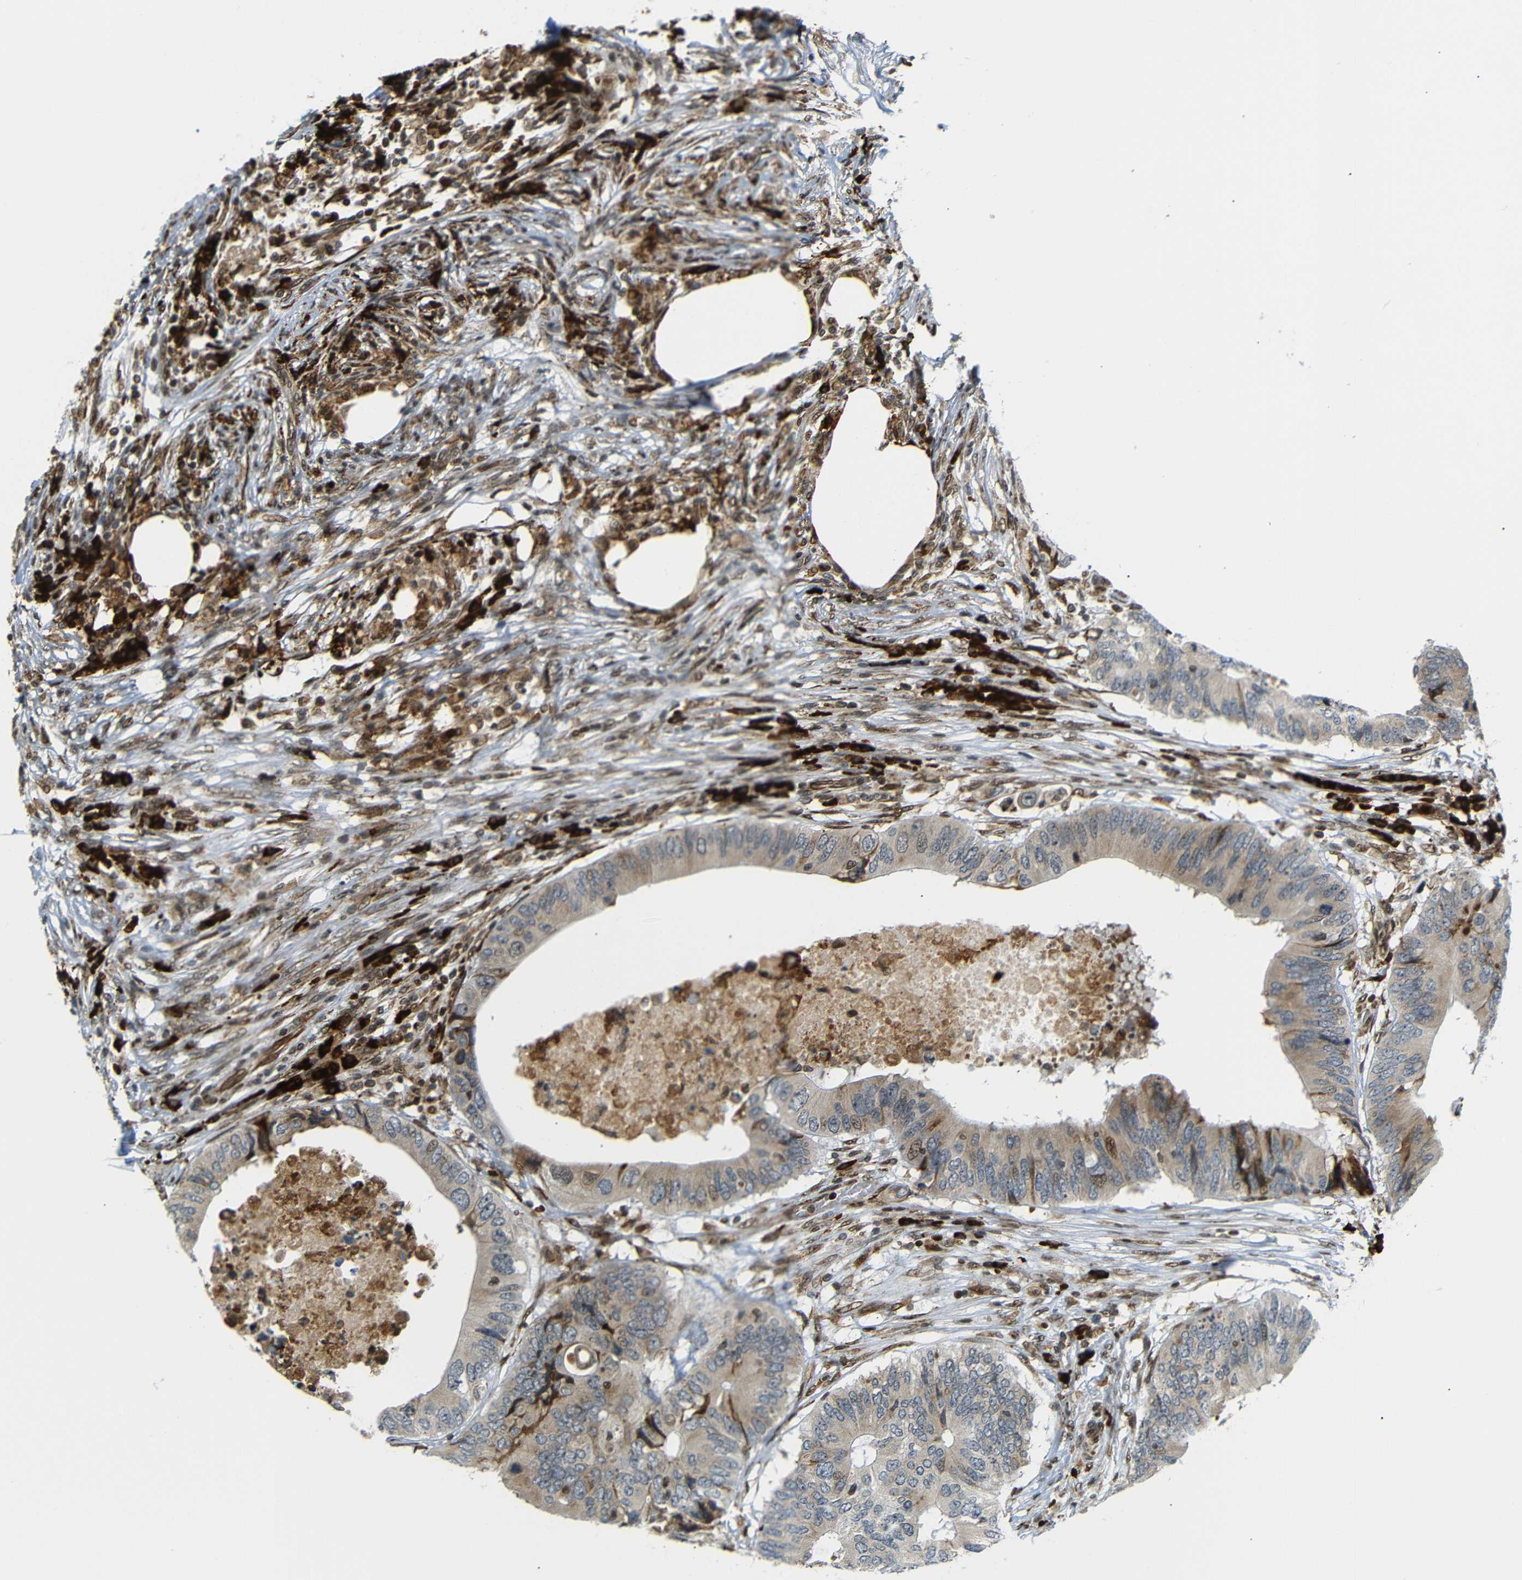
{"staining": {"intensity": "weak", "quantity": ">75%", "location": "cytoplasmic/membranous,nuclear"}, "tissue": "colorectal cancer", "cell_type": "Tumor cells", "image_type": "cancer", "snomed": [{"axis": "morphology", "description": "Adenocarcinoma, NOS"}, {"axis": "topography", "description": "Colon"}], "caption": "This is a photomicrograph of immunohistochemistry (IHC) staining of colorectal adenocarcinoma, which shows weak staining in the cytoplasmic/membranous and nuclear of tumor cells.", "gene": "SPCS2", "patient": {"sex": "male", "age": 71}}